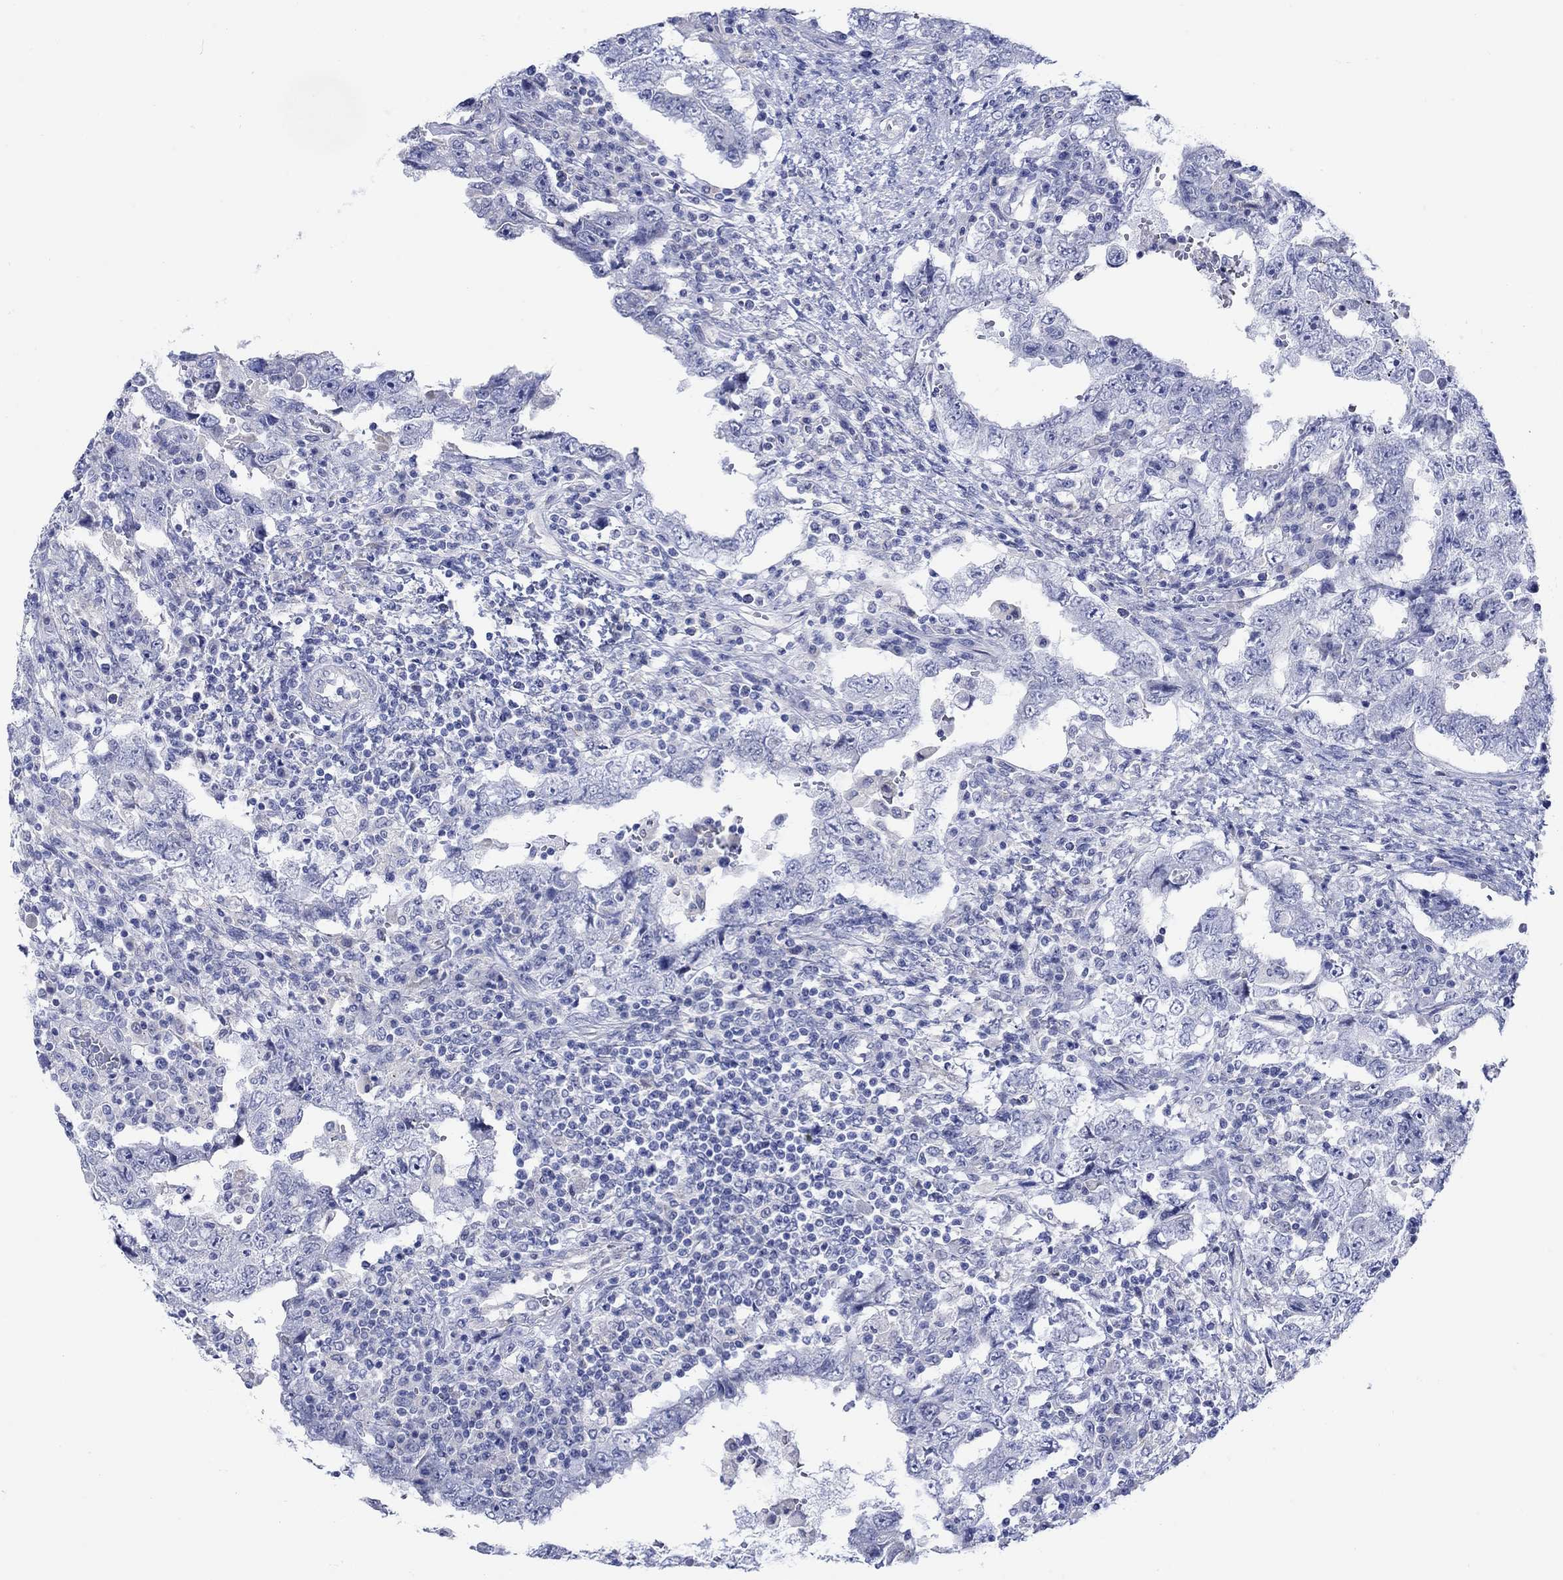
{"staining": {"intensity": "negative", "quantity": "none", "location": "none"}, "tissue": "testis cancer", "cell_type": "Tumor cells", "image_type": "cancer", "snomed": [{"axis": "morphology", "description": "Carcinoma, Embryonal, NOS"}, {"axis": "topography", "description": "Testis"}], "caption": "Tumor cells show no significant protein positivity in testis cancer.", "gene": "KRT222", "patient": {"sex": "male", "age": 26}}